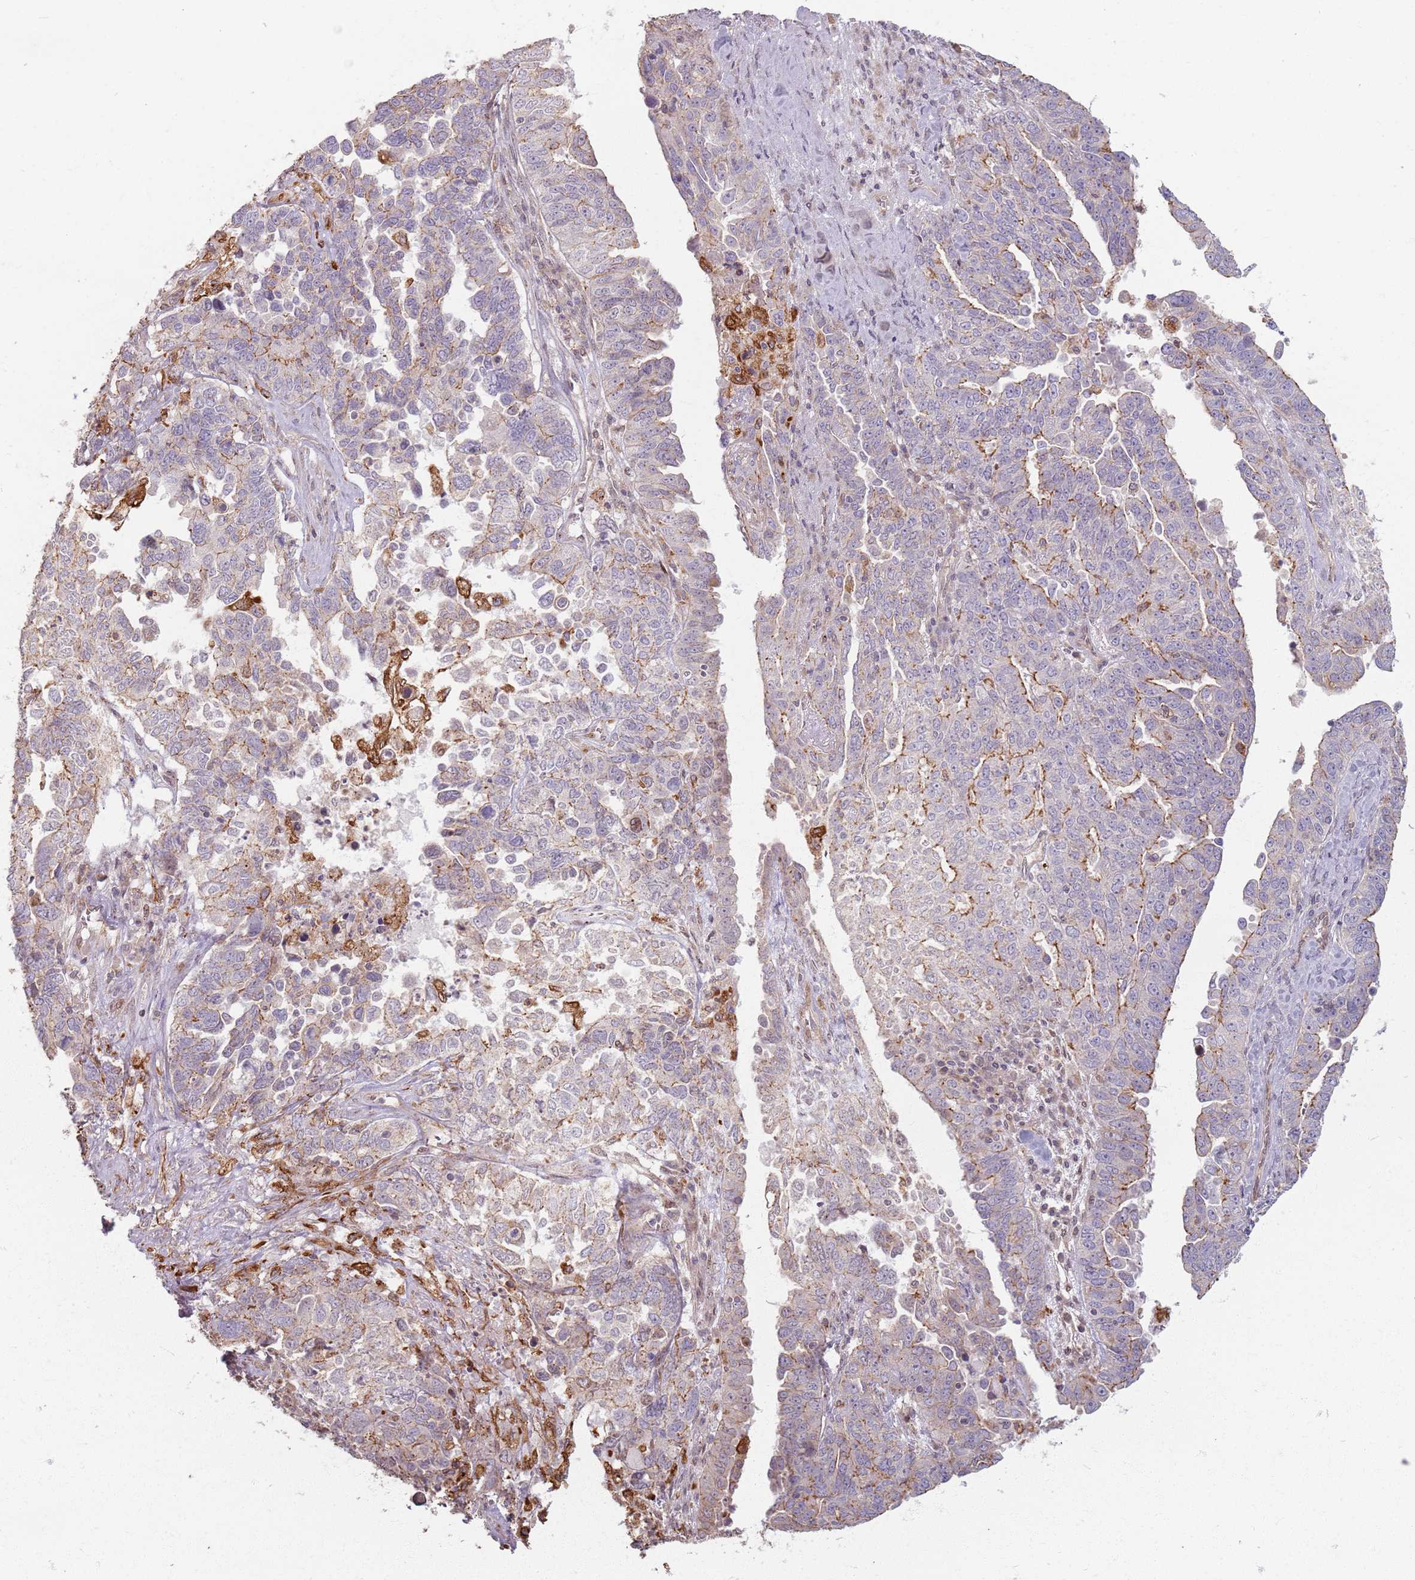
{"staining": {"intensity": "moderate", "quantity": "<25%", "location": "cytoplasmic/membranous"}, "tissue": "ovarian cancer", "cell_type": "Tumor cells", "image_type": "cancer", "snomed": [{"axis": "morphology", "description": "Carcinoma, endometroid"}, {"axis": "topography", "description": "Ovary"}], "caption": "An immunohistochemistry (IHC) histopathology image of neoplastic tissue is shown. Protein staining in brown labels moderate cytoplasmic/membranous positivity in endometroid carcinoma (ovarian) within tumor cells. The staining was performed using DAB to visualize the protein expression in brown, while the nuclei were stained in blue with hematoxylin (Magnification: 20x).", "gene": "KCNA5", "patient": {"sex": "female", "age": 62}}